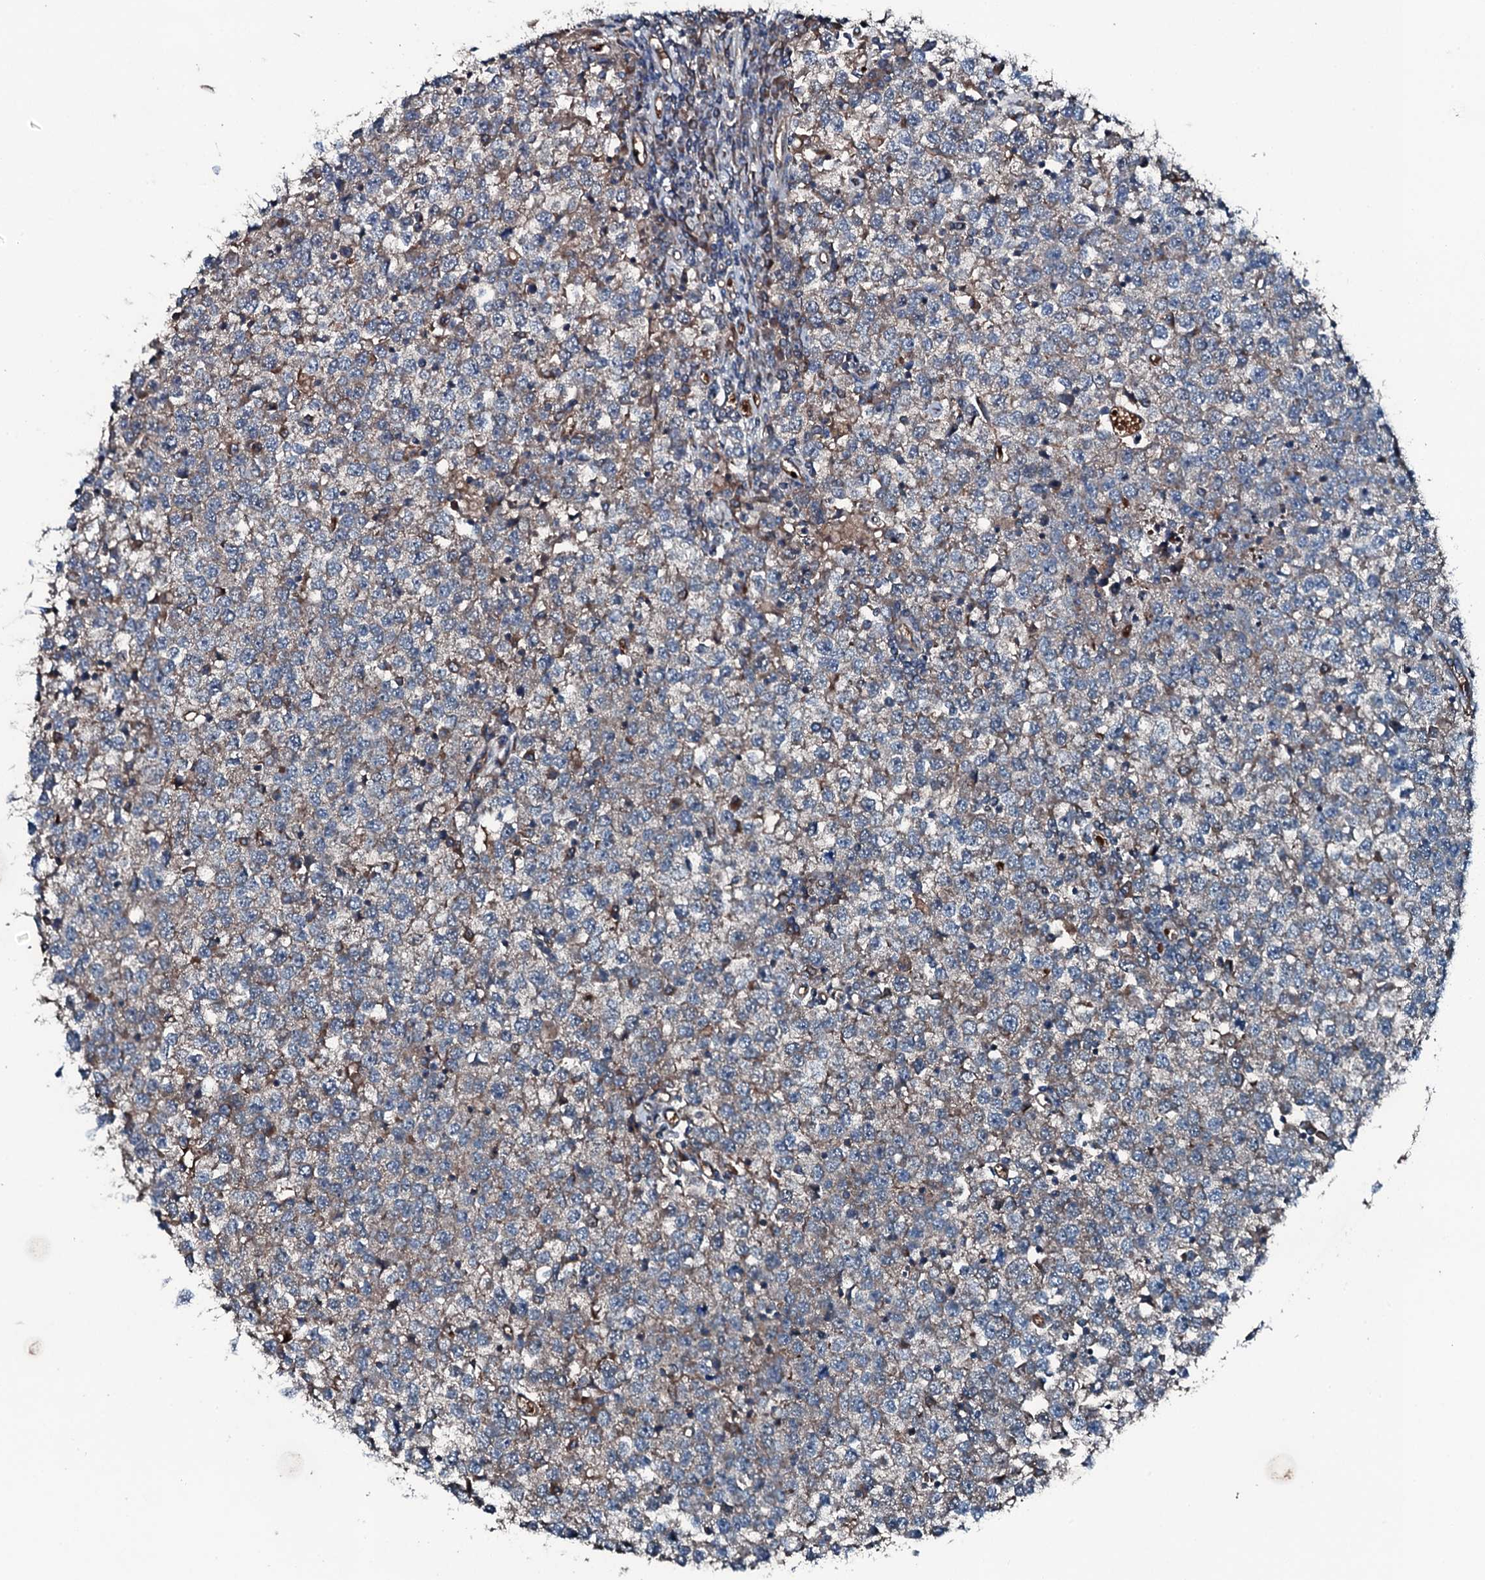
{"staining": {"intensity": "weak", "quantity": "25%-75%", "location": "cytoplasmic/membranous"}, "tissue": "testis cancer", "cell_type": "Tumor cells", "image_type": "cancer", "snomed": [{"axis": "morphology", "description": "Seminoma, NOS"}, {"axis": "topography", "description": "Testis"}], "caption": "This is a micrograph of immunohistochemistry staining of seminoma (testis), which shows weak staining in the cytoplasmic/membranous of tumor cells.", "gene": "TRIM7", "patient": {"sex": "male", "age": 65}}